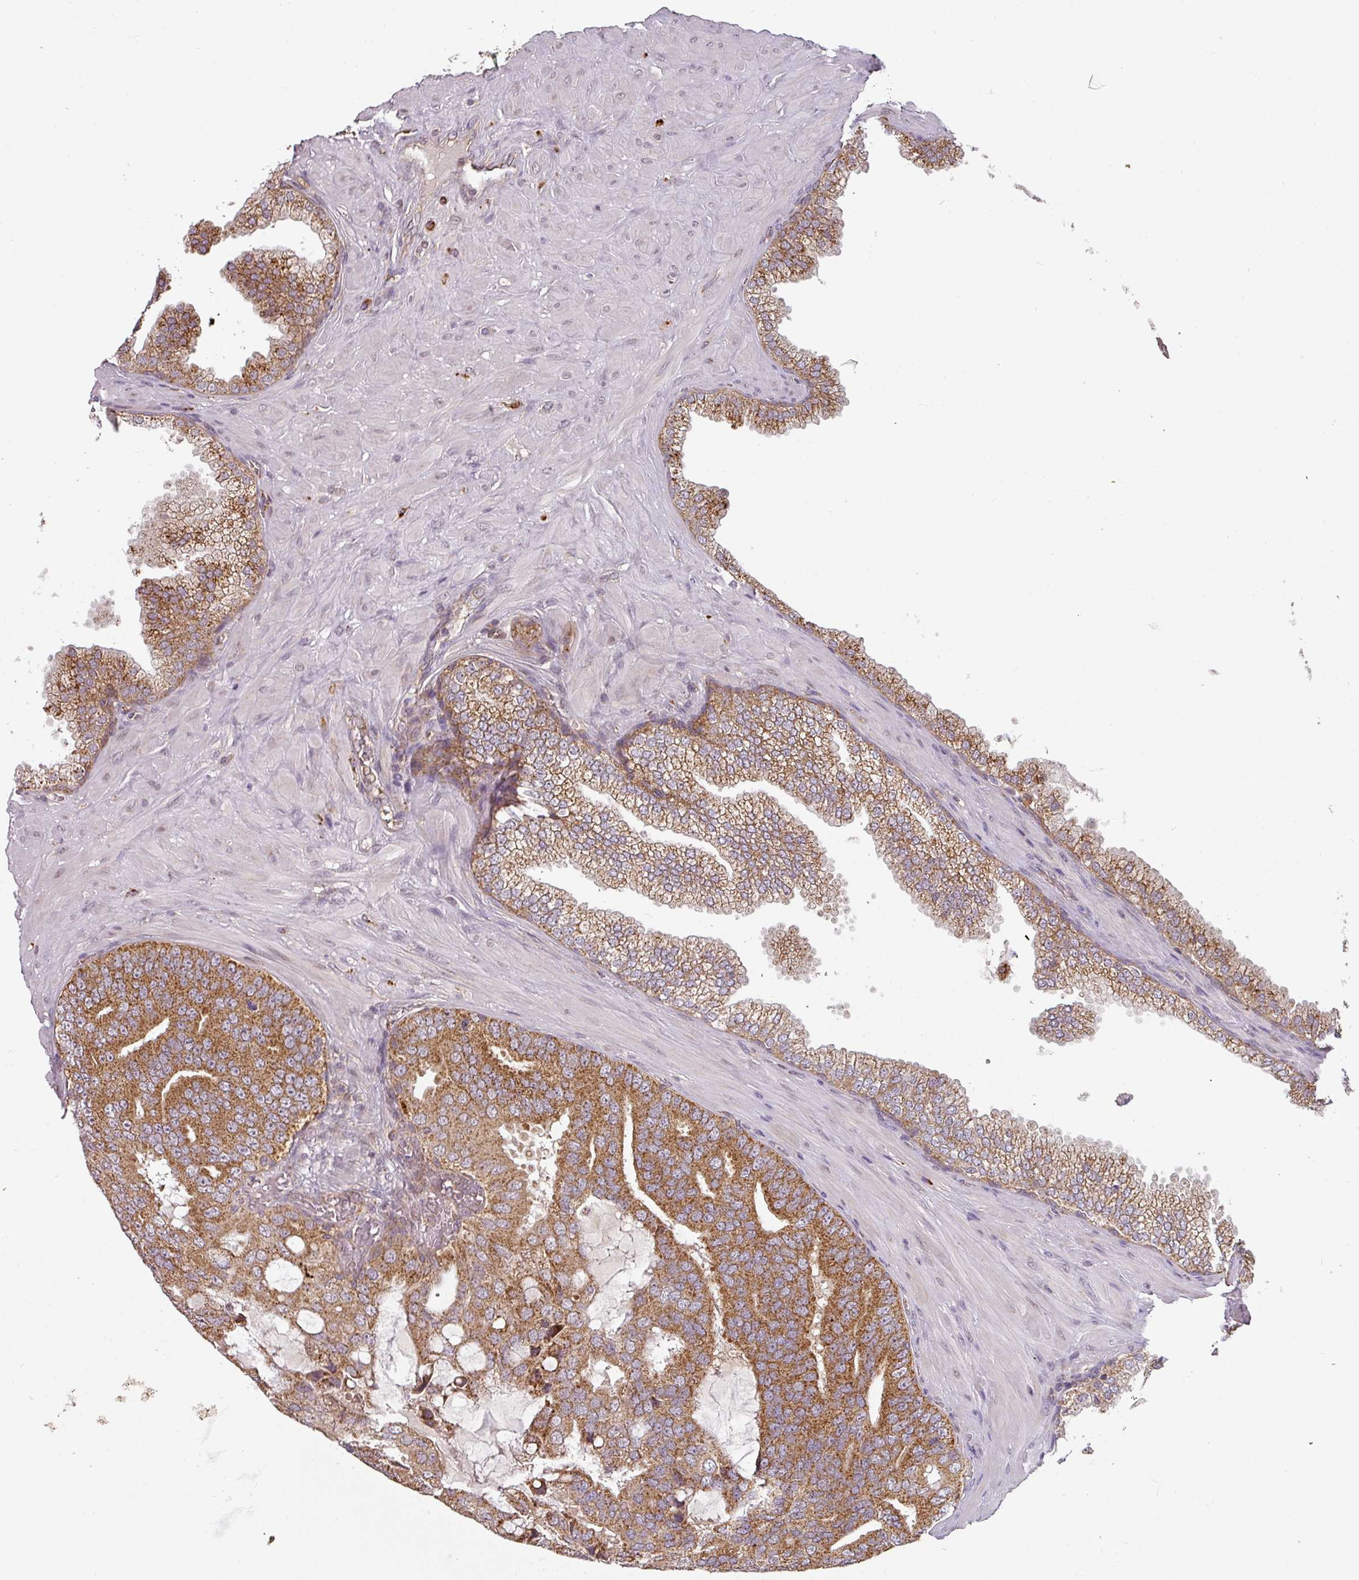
{"staining": {"intensity": "strong", "quantity": ">75%", "location": "cytoplasmic/membranous"}, "tissue": "prostate cancer", "cell_type": "Tumor cells", "image_type": "cancer", "snomed": [{"axis": "morphology", "description": "Adenocarcinoma, High grade"}, {"axis": "topography", "description": "Prostate"}], "caption": "Tumor cells display strong cytoplasmic/membranous positivity in about >75% of cells in high-grade adenocarcinoma (prostate).", "gene": "MRPS16", "patient": {"sex": "male", "age": 55}}